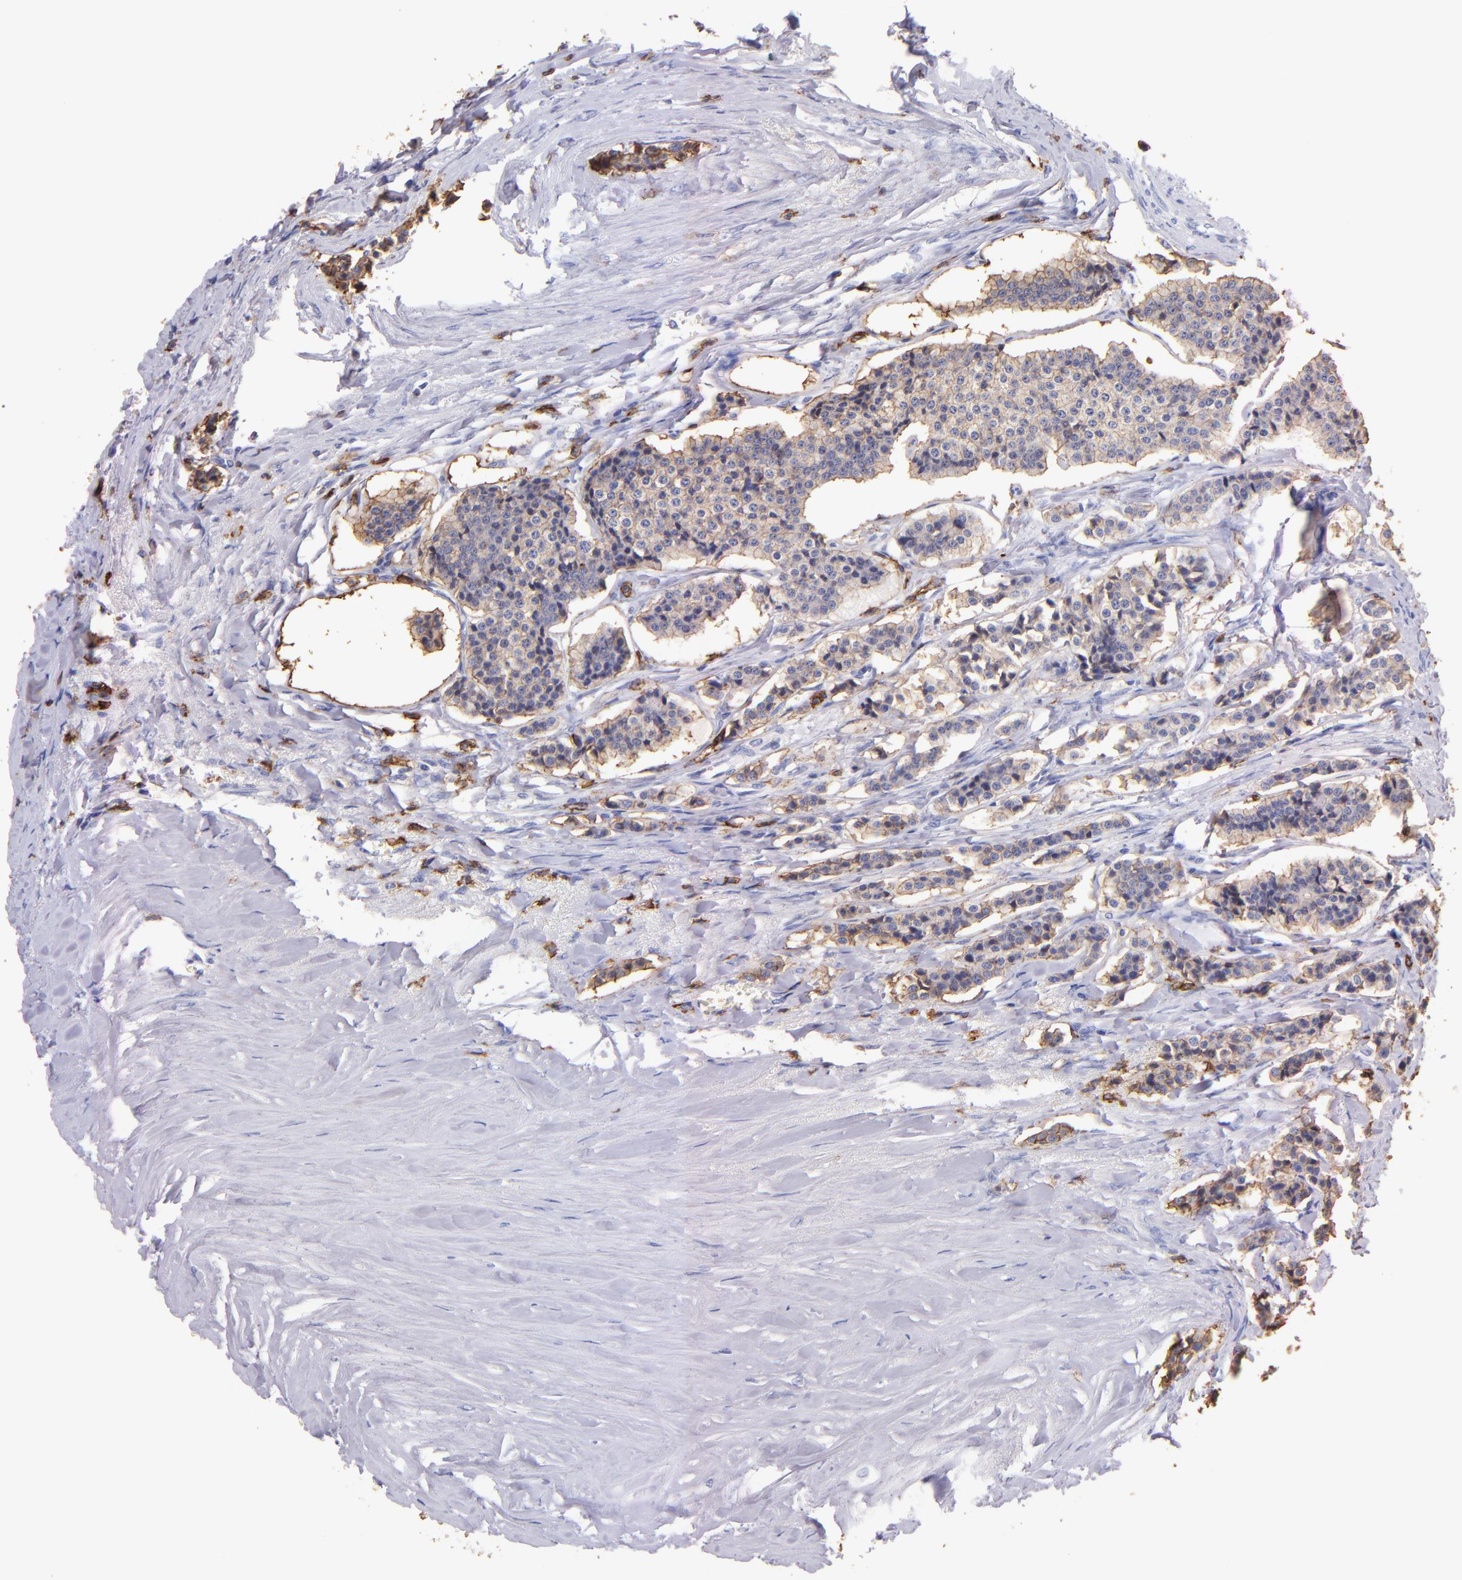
{"staining": {"intensity": "weak", "quantity": ">75%", "location": "cytoplasmic/membranous"}, "tissue": "carcinoid", "cell_type": "Tumor cells", "image_type": "cancer", "snomed": [{"axis": "morphology", "description": "Carcinoid, malignant, NOS"}, {"axis": "topography", "description": "Small intestine"}], "caption": "Tumor cells show low levels of weak cytoplasmic/membranous positivity in about >75% of cells in malignant carcinoid.", "gene": "SPN", "patient": {"sex": "male", "age": 63}}